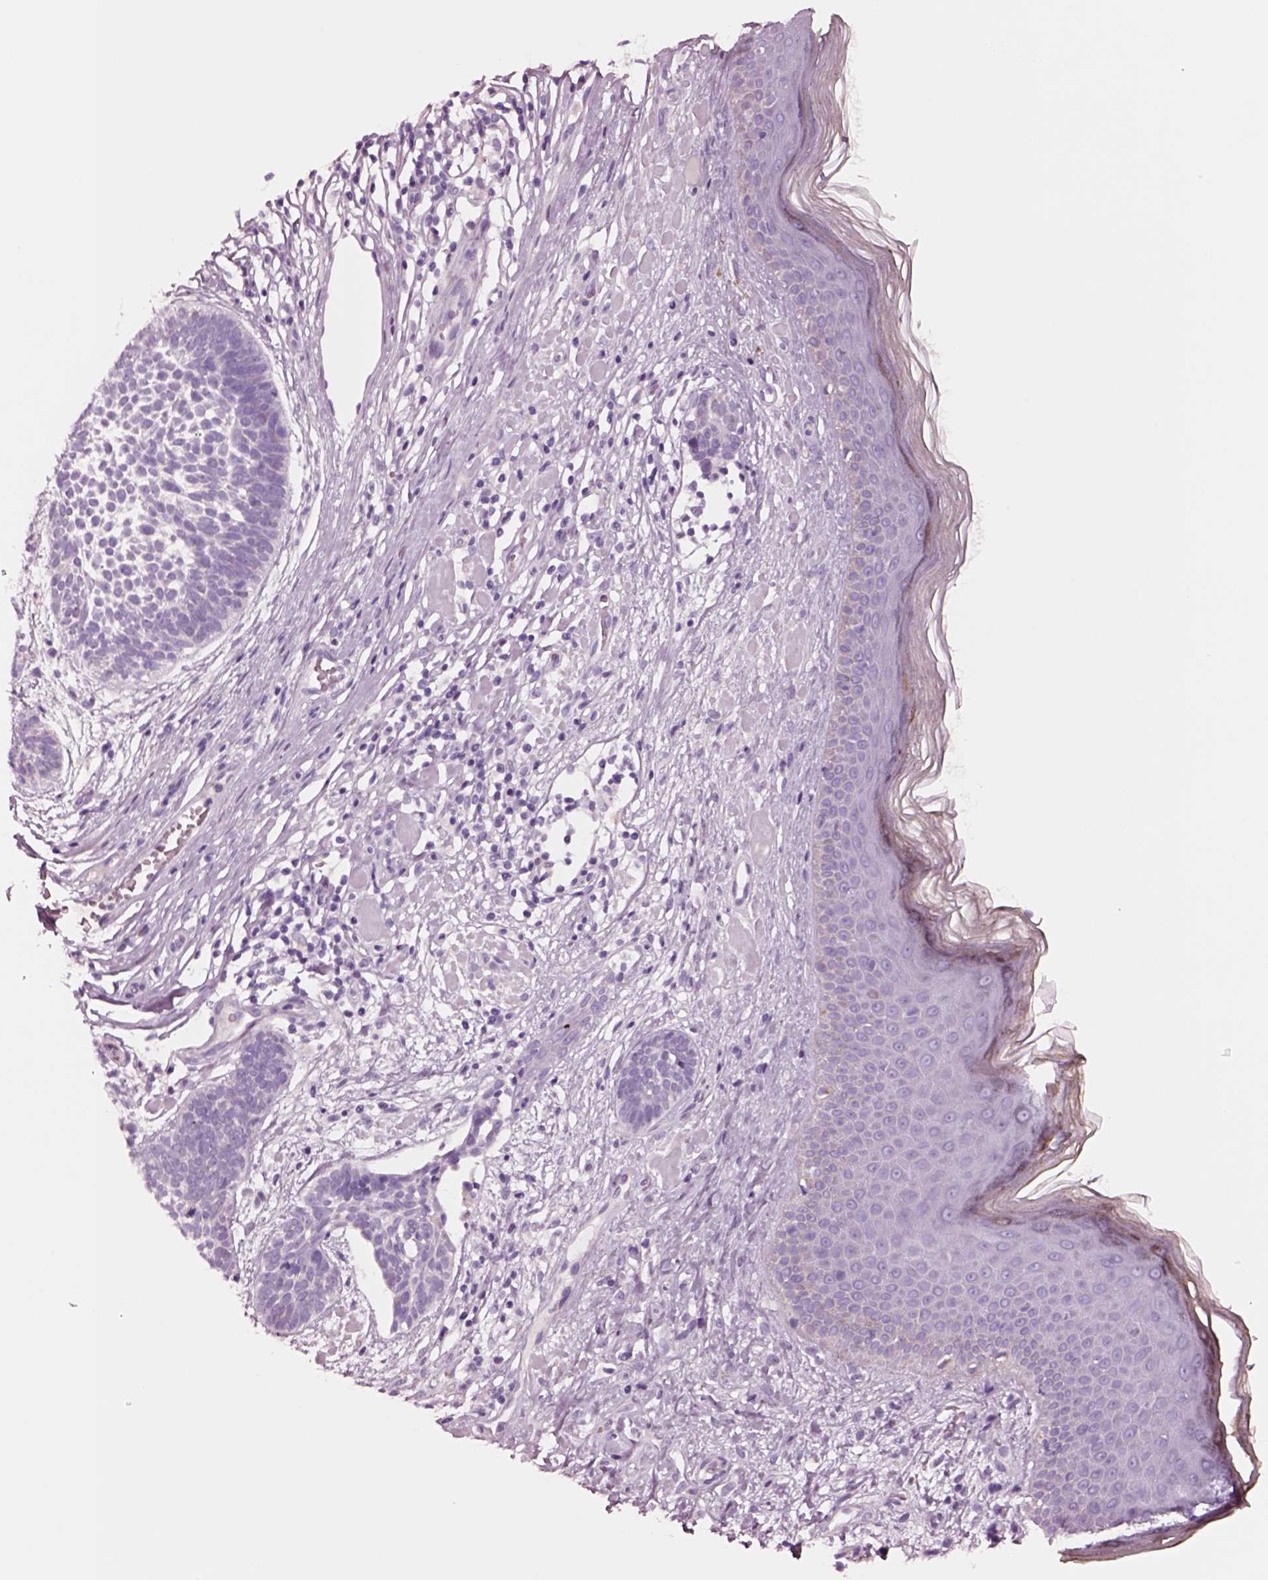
{"staining": {"intensity": "negative", "quantity": "none", "location": "none"}, "tissue": "skin cancer", "cell_type": "Tumor cells", "image_type": "cancer", "snomed": [{"axis": "morphology", "description": "Basal cell carcinoma"}, {"axis": "topography", "description": "Skin"}], "caption": "An immunohistochemistry histopathology image of skin cancer is shown. There is no staining in tumor cells of skin cancer.", "gene": "NMRK2", "patient": {"sex": "male", "age": 85}}